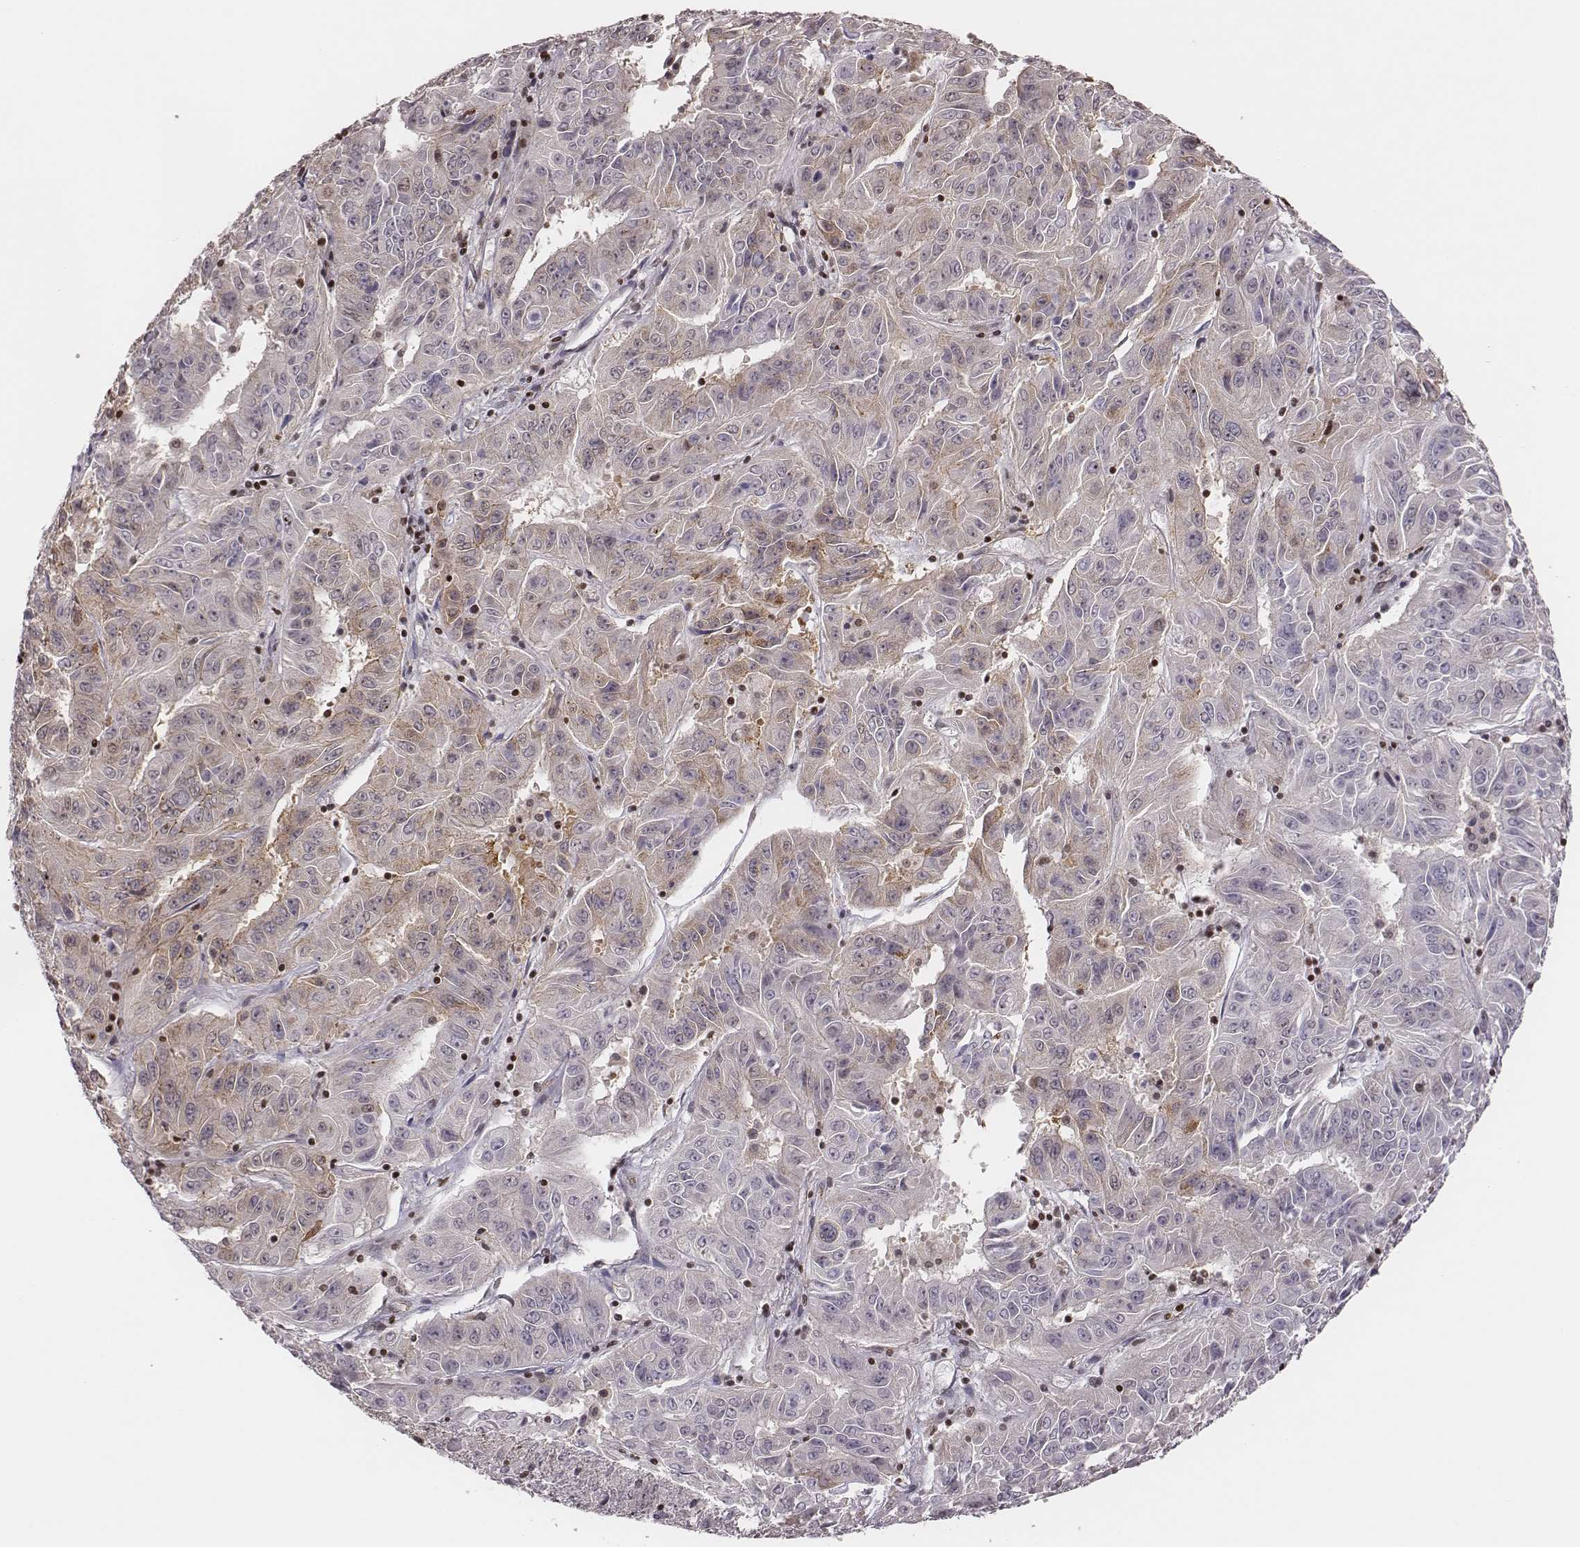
{"staining": {"intensity": "weak", "quantity": "<25%", "location": "cytoplasmic/membranous"}, "tissue": "pancreatic cancer", "cell_type": "Tumor cells", "image_type": "cancer", "snomed": [{"axis": "morphology", "description": "Adenocarcinoma, NOS"}, {"axis": "topography", "description": "Pancreas"}], "caption": "A histopathology image of adenocarcinoma (pancreatic) stained for a protein exhibits no brown staining in tumor cells.", "gene": "WDR59", "patient": {"sex": "male", "age": 63}}